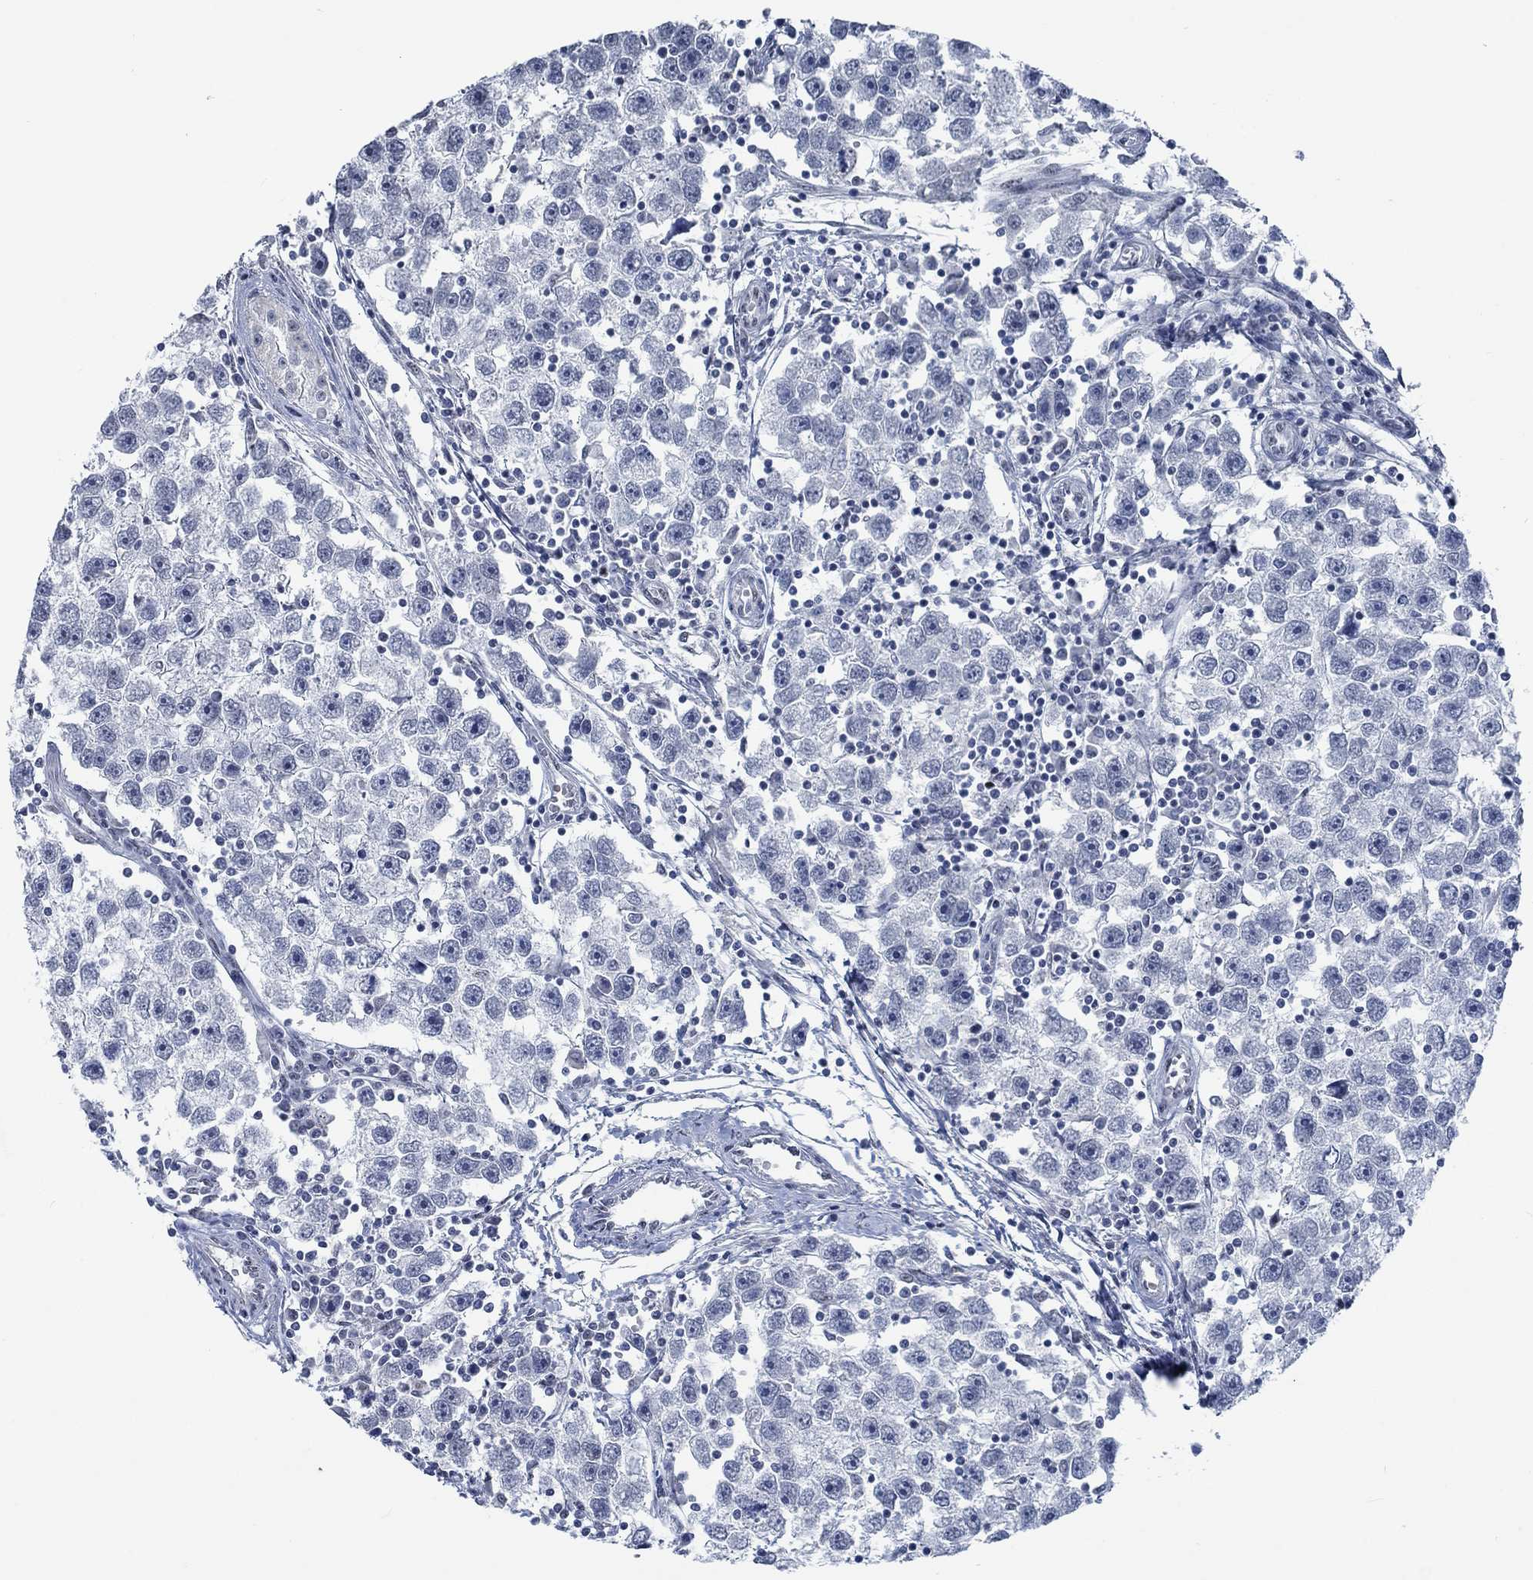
{"staining": {"intensity": "negative", "quantity": "none", "location": "none"}, "tissue": "testis cancer", "cell_type": "Tumor cells", "image_type": "cancer", "snomed": [{"axis": "morphology", "description": "Seminoma, NOS"}, {"axis": "topography", "description": "Testis"}], "caption": "The immunohistochemistry histopathology image has no significant staining in tumor cells of testis cancer (seminoma) tissue.", "gene": "OBSCN", "patient": {"sex": "male", "age": 30}}